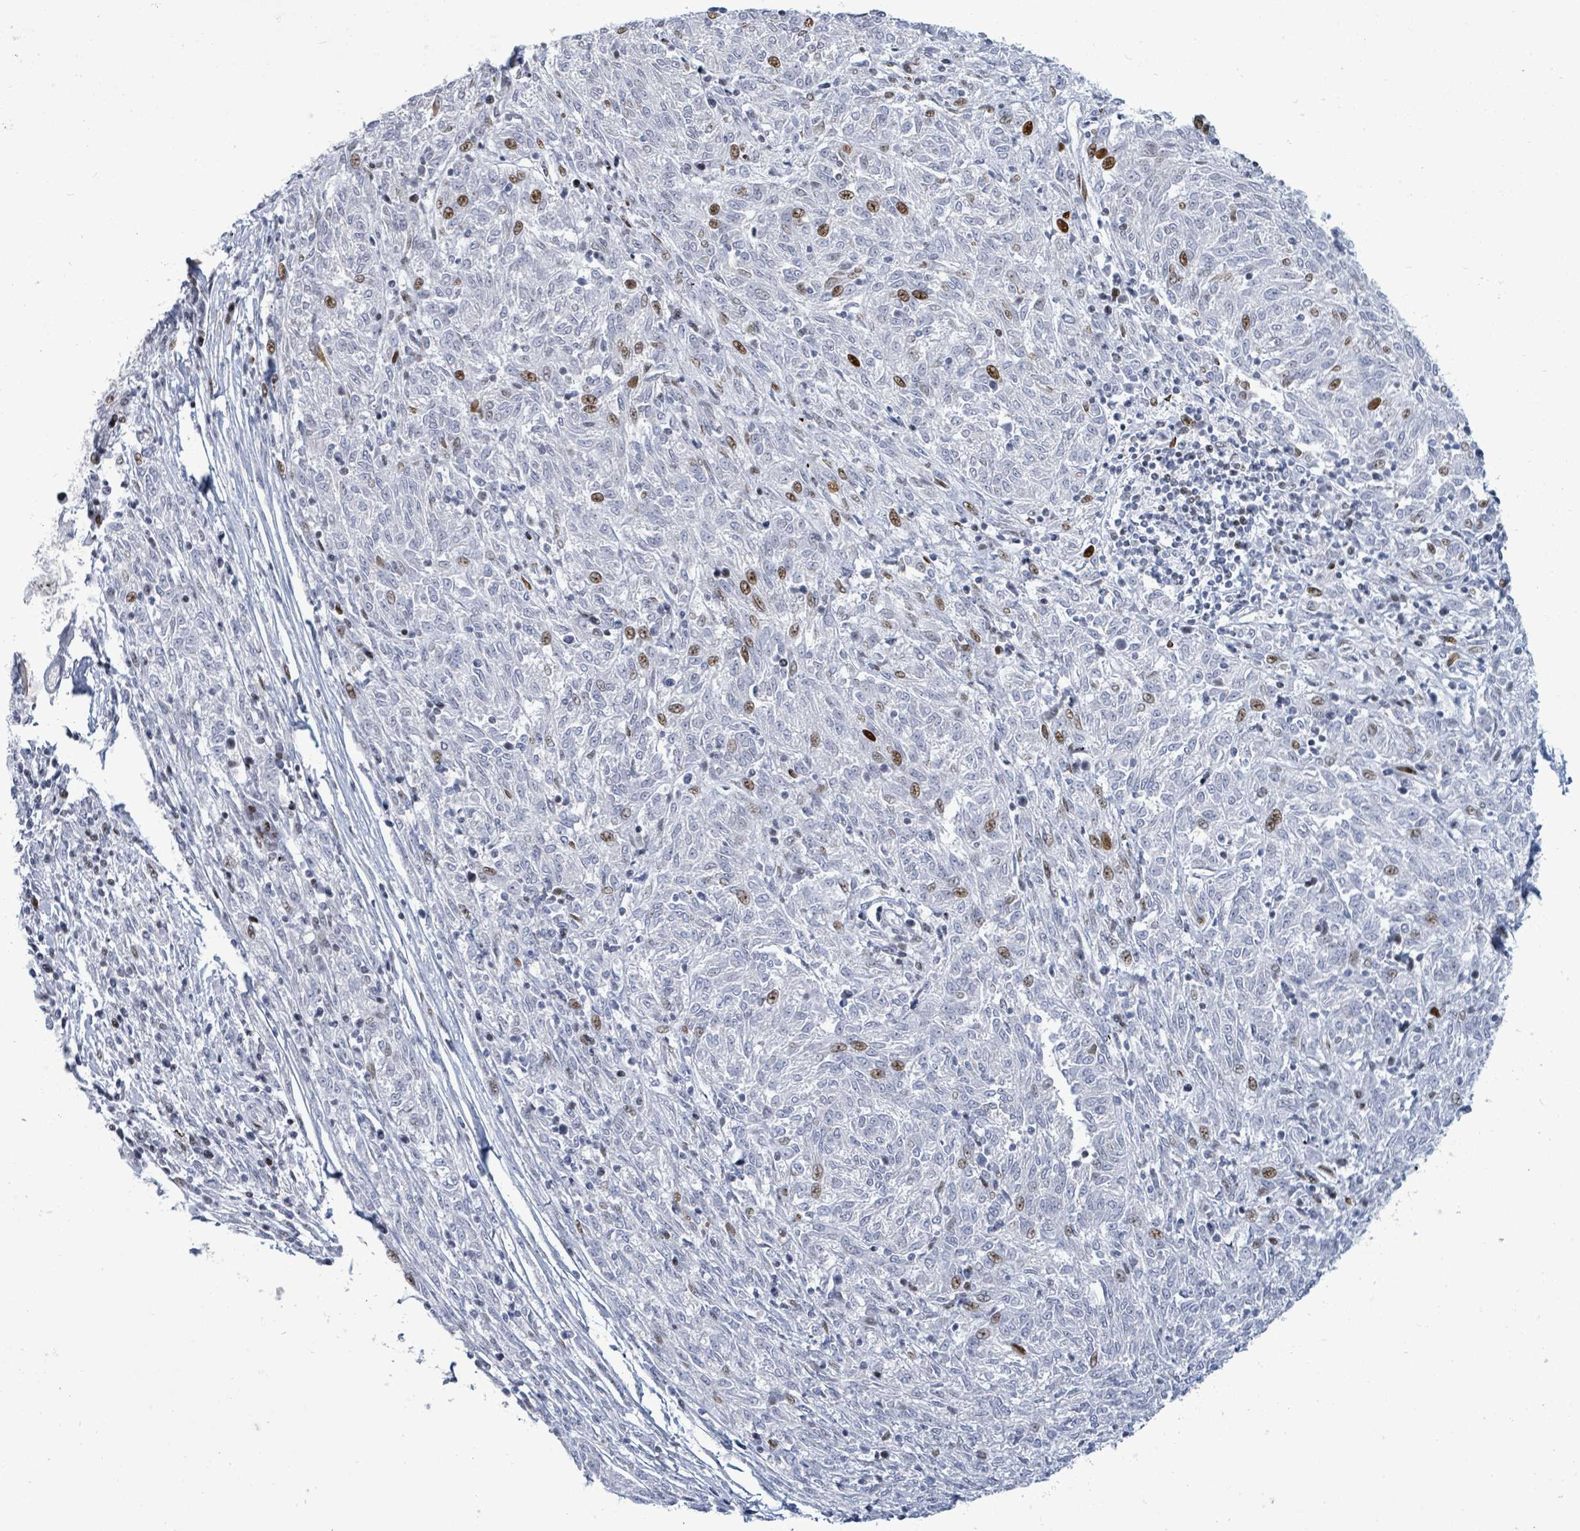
{"staining": {"intensity": "moderate", "quantity": "<25%", "location": "nuclear"}, "tissue": "melanoma", "cell_type": "Tumor cells", "image_type": "cancer", "snomed": [{"axis": "morphology", "description": "Malignant melanoma, NOS"}, {"axis": "topography", "description": "Skin"}], "caption": "Tumor cells display low levels of moderate nuclear staining in about <25% of cells in malignant melanoma.", "gene": "MALL", "patient": {"sex": "female", "age": 72}}